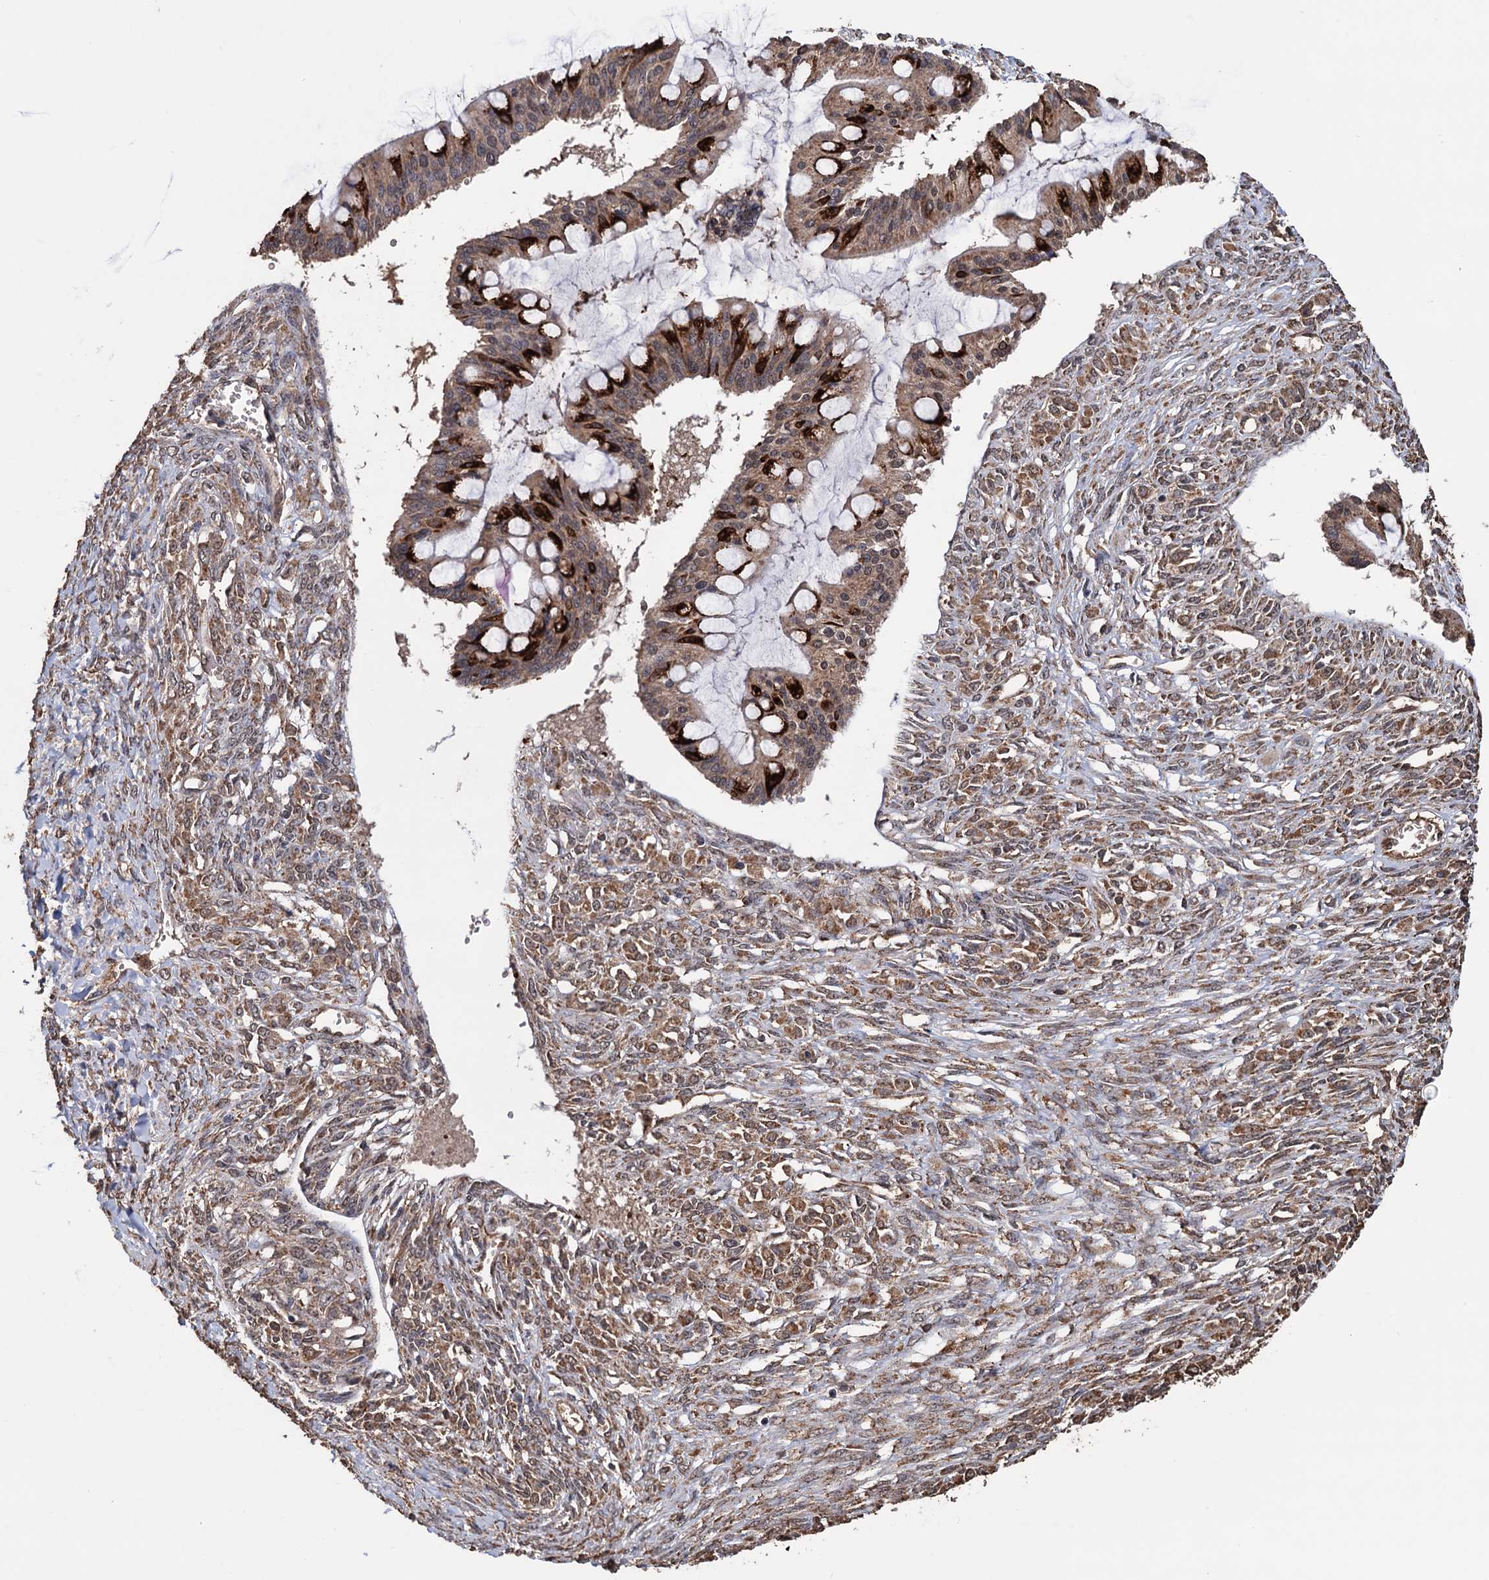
{"staining": {"intensity": "strong", "quantity": "25%-75%", "location": "cytoplasmic/membranous"}, "tissue": "ovarian cancer", "cell_type": "Tumor cells", "image_type": "cancer", "snomed": [{"axis": "morphology", "description": "Cystadenocarcinoma, mucinous, NOS"}, {"axis": "topography", "description": "Ovary"}], "caption": "Human ovarian cancer stained with a protein marker reveals strong staining in tumor cells.", "gene": "TBC1D12", "patient": {"sex": "female", "age": 73}}